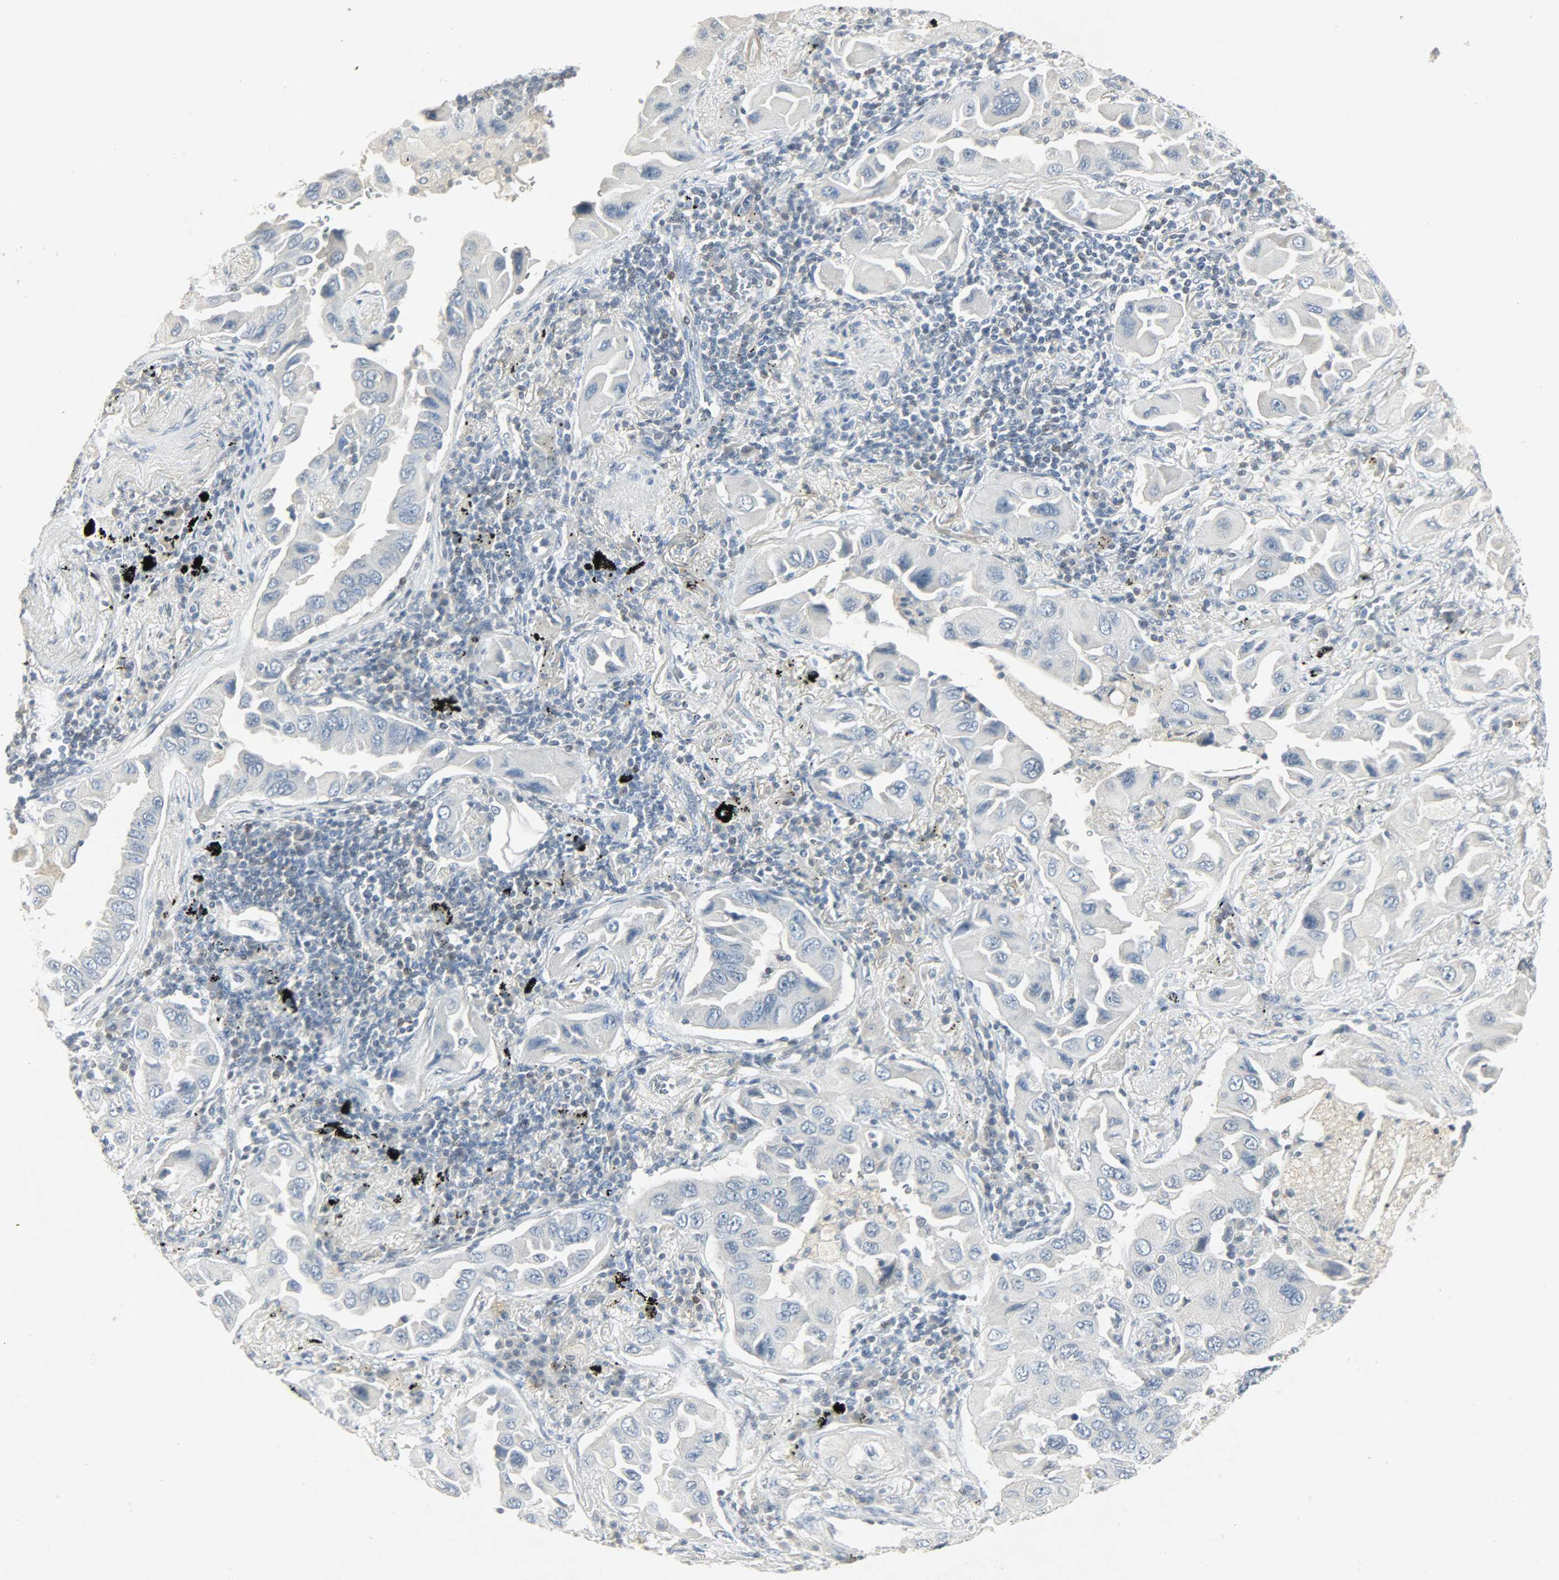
{"staining": {"intensity": "negative", "quantity": "none", "location": "none"}, "tissue": "lung cancer", "cell_type": "Tumor cells", "image_type": "cancer", "snomed": [{"axis": "morphology", "description": "Adenocarcinoma, NOS"}, {"axis": "topography", "description": "Lung"}], "caption": "This is an immunohistochemistry micrograph of human lung cancer. There is no positivity in tumor cells.", "gene": "CAMK4", "patient": {"sex": "female", "age": 65}}